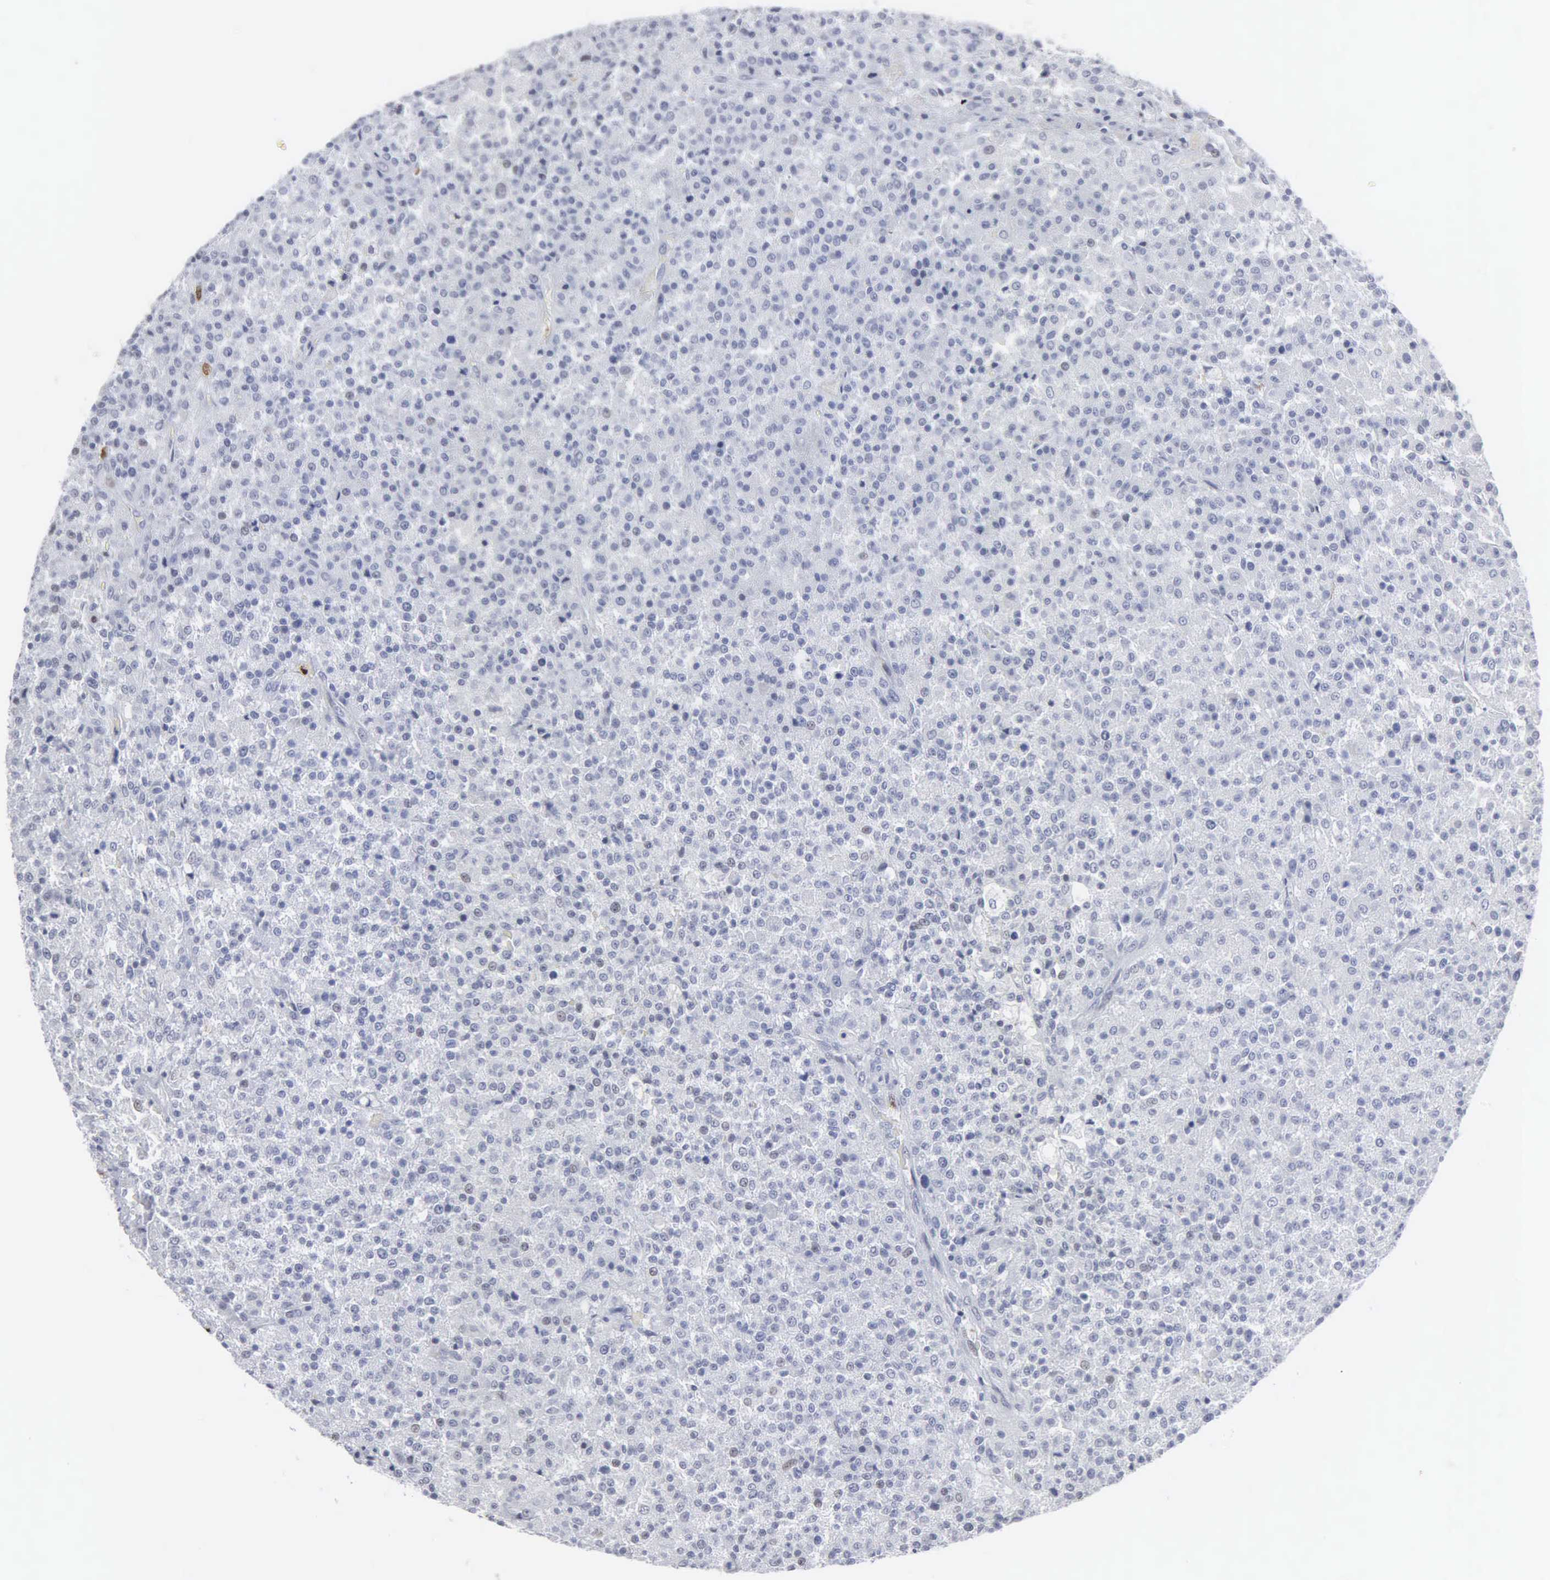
{"staining": {"intensity": "negative", "quantity": "none", "location": "none"}, "tissue": "testis cancer", "cell_type": "Tumor cells", "image_type": "cancer", "snomed": [{"axis": "morphology", "description": "Seminoma, NOS"}, {"axis": "topography", "description": "Testis"}], "caption": "The micrograph reveals no significant staining in tumor cells of seminoma (testis).", "gene": "SPIN3", "patient": {"sex": "male", "age": 59}}